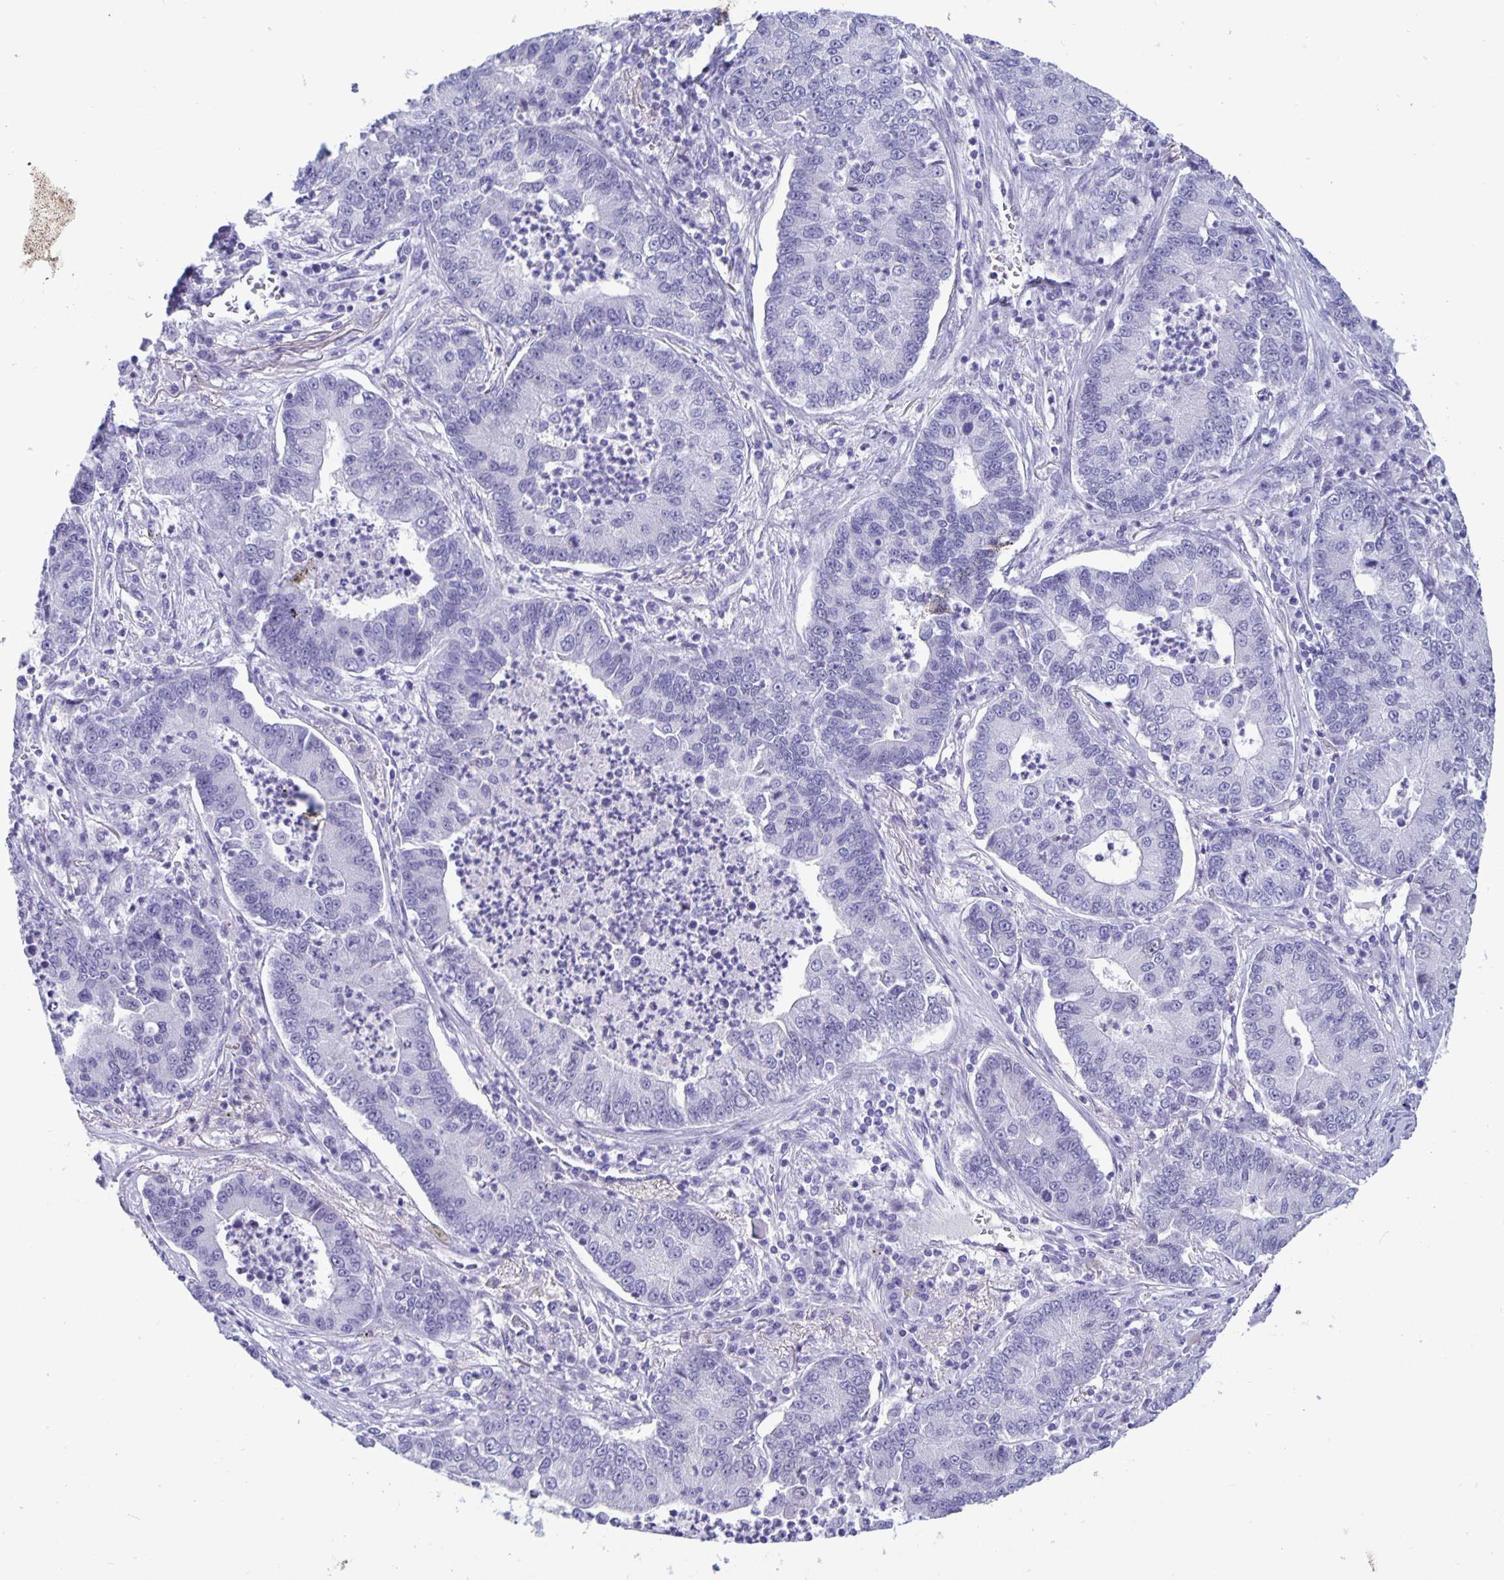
{"staining": {"intensity": "negative", "quantity": "none", "location": "none"}, "tissue": "lung cancer", "cell_type": "Tumor cells", "image_type": "cancer", "snomed": [{"axis": "morphology", "description": "Adenocarcinoma, NOS"}, {"axis": "topography", "description": "Lung"}], "caption": "The IHC histopathology image has no significant expression in tumor cells of lung cancer (adenocarcinoma) tissue. The staining was performed using DAB (3,3'-diaminobenzidine) to visualize the protein expression in brown, while the nuclei were stained in blue with hematoxylin (Magnification: 20x).", "gene": "BPIFA3", "patient": {"sex": "female", "age": 57}}